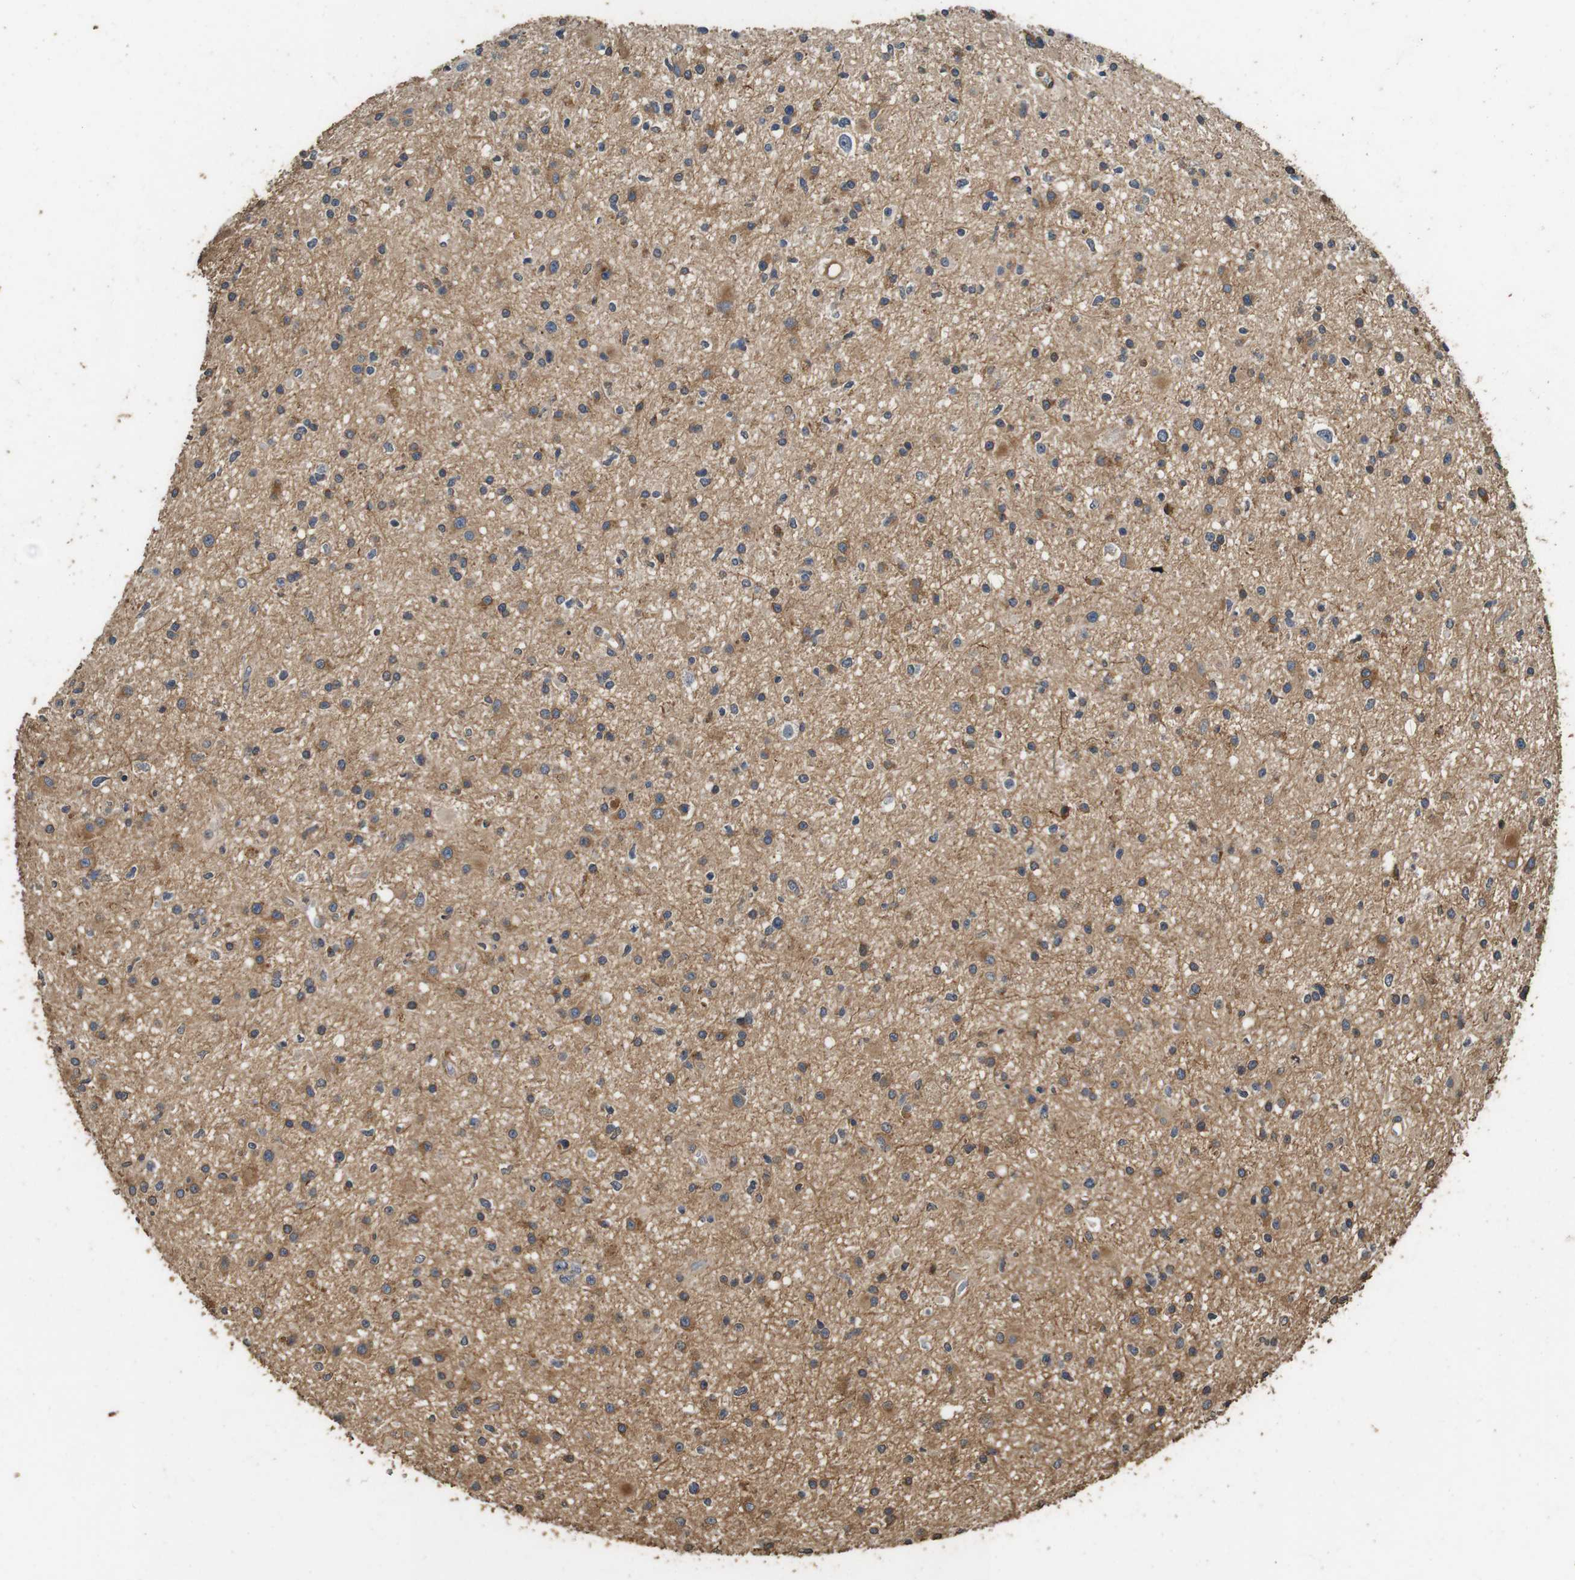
{"staining": {"intensity": "moderate", "quantity": ">75%", "location": "cytoplasmic/membranous"}, "tissue": "glioma", "cell_type": "Tumor cells", "image_type": "cancer", "snomed": [{"axis": "morphology", "description": "Glioma, malignant, High grade"}, {"axis": "topography", "description": "Brain"}], "caption": "A brown stain shows moderate cytoplasmic/membranous staining of a protein in malignant high-grade glioma tumor cells. Using DAB (3,3'-diaminobenzidine) (brown) and hematoxylin (blue) stains, captured at high magnification using brightfield microscopy.", "gene": "CNPY4", "patient": {"sex": "male", "age": 33}}